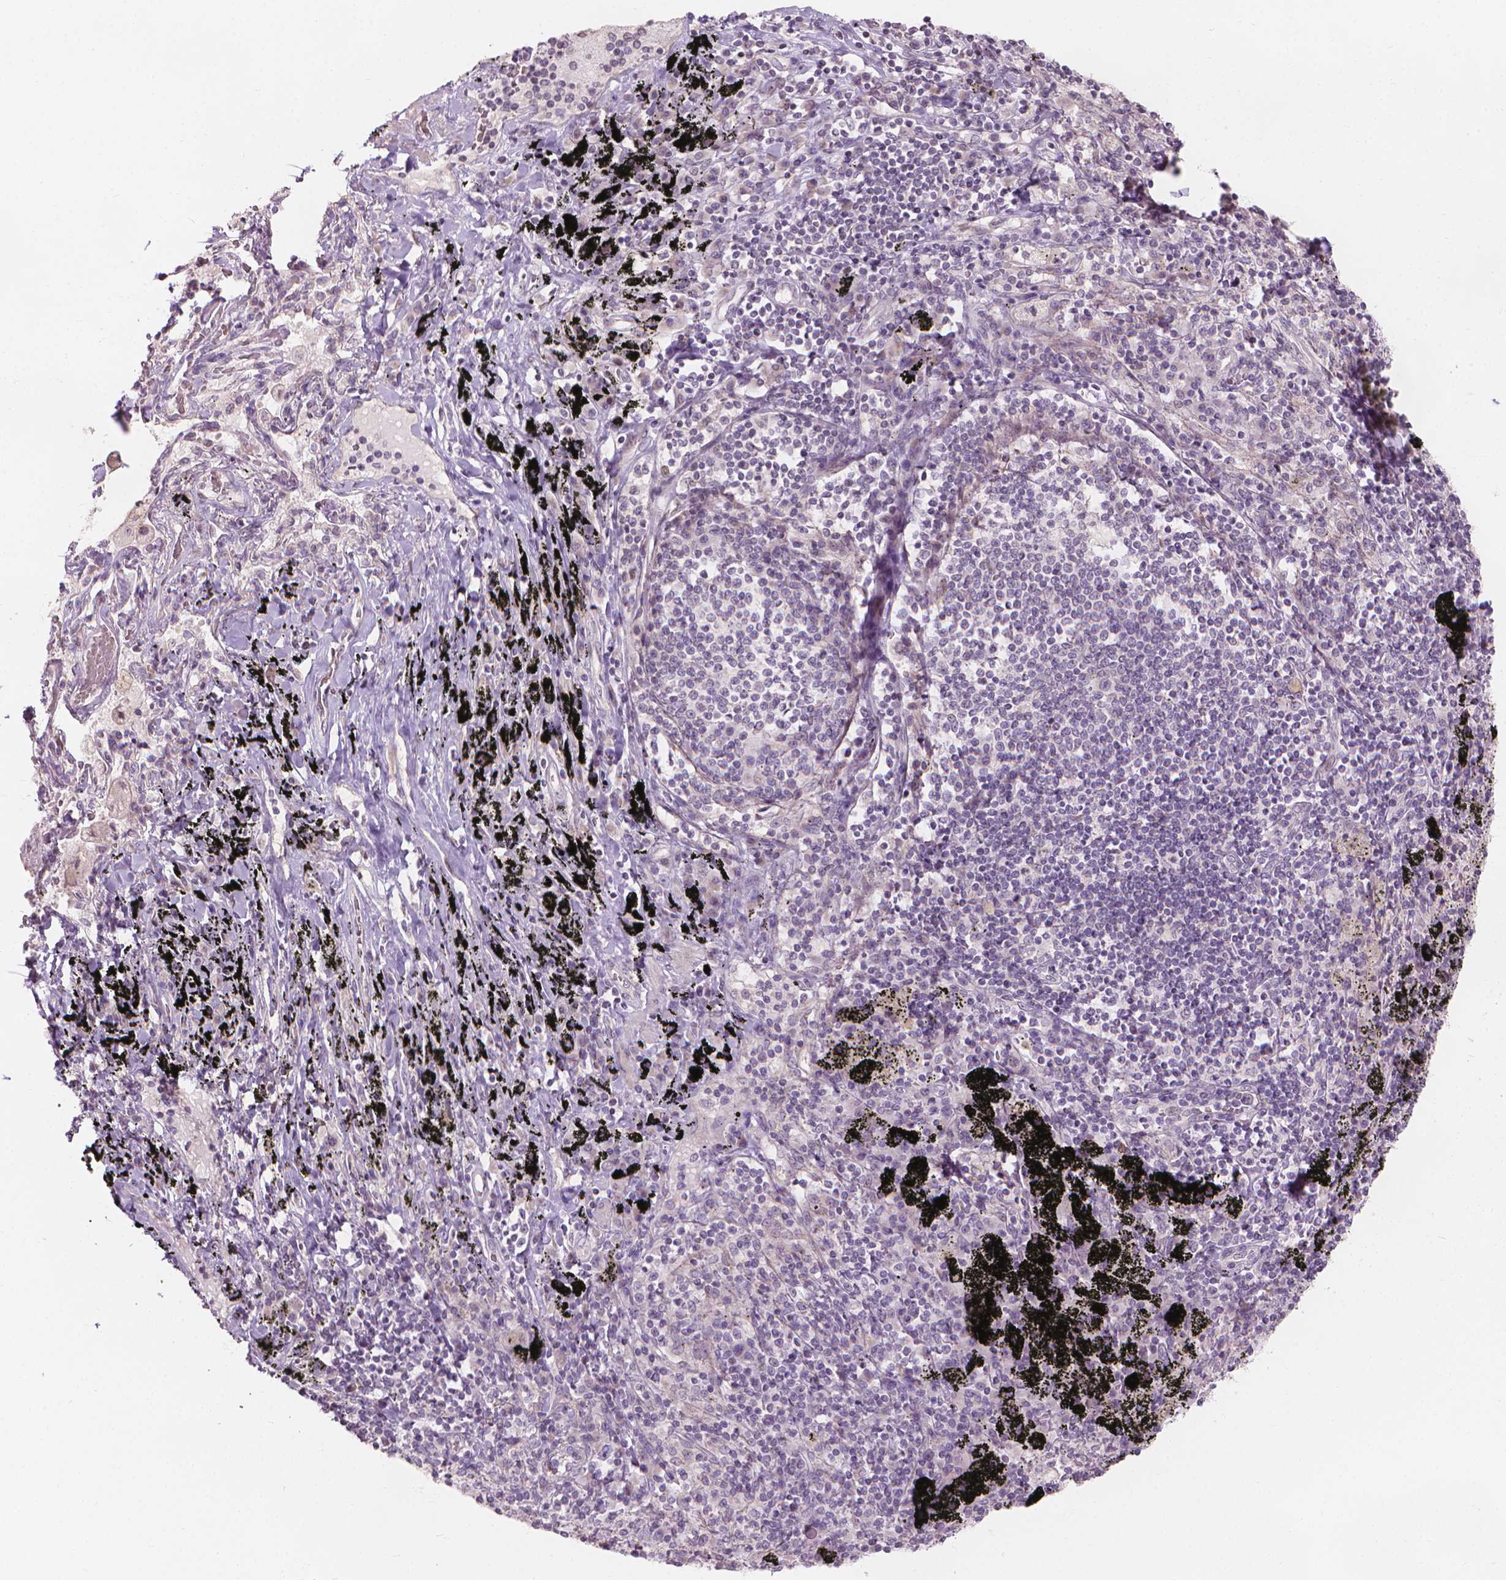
{"staining": {"intensity": "weak", "quantity": "25%-75%", "location": "cytoplasmic/membranous"}, "tissue": "adipose tissue", "cell_type": "Adipocytes", "image_type": "normal", "snomed": [{"axis": "morphology", "description": "Normal tissue, NOS"}, {"axis": "topography", "description": "Bronchus"}, {"axis": "topography", "description": "Lung"}], "caption": "Adipose tissue stained for a protein (brown) shows weak cytoplasmic/membranous positive positivity in approximately 25%-75% of adipocytes.", "gene": "IFFO1", "patient": {"sex": "female", "age": 57}}